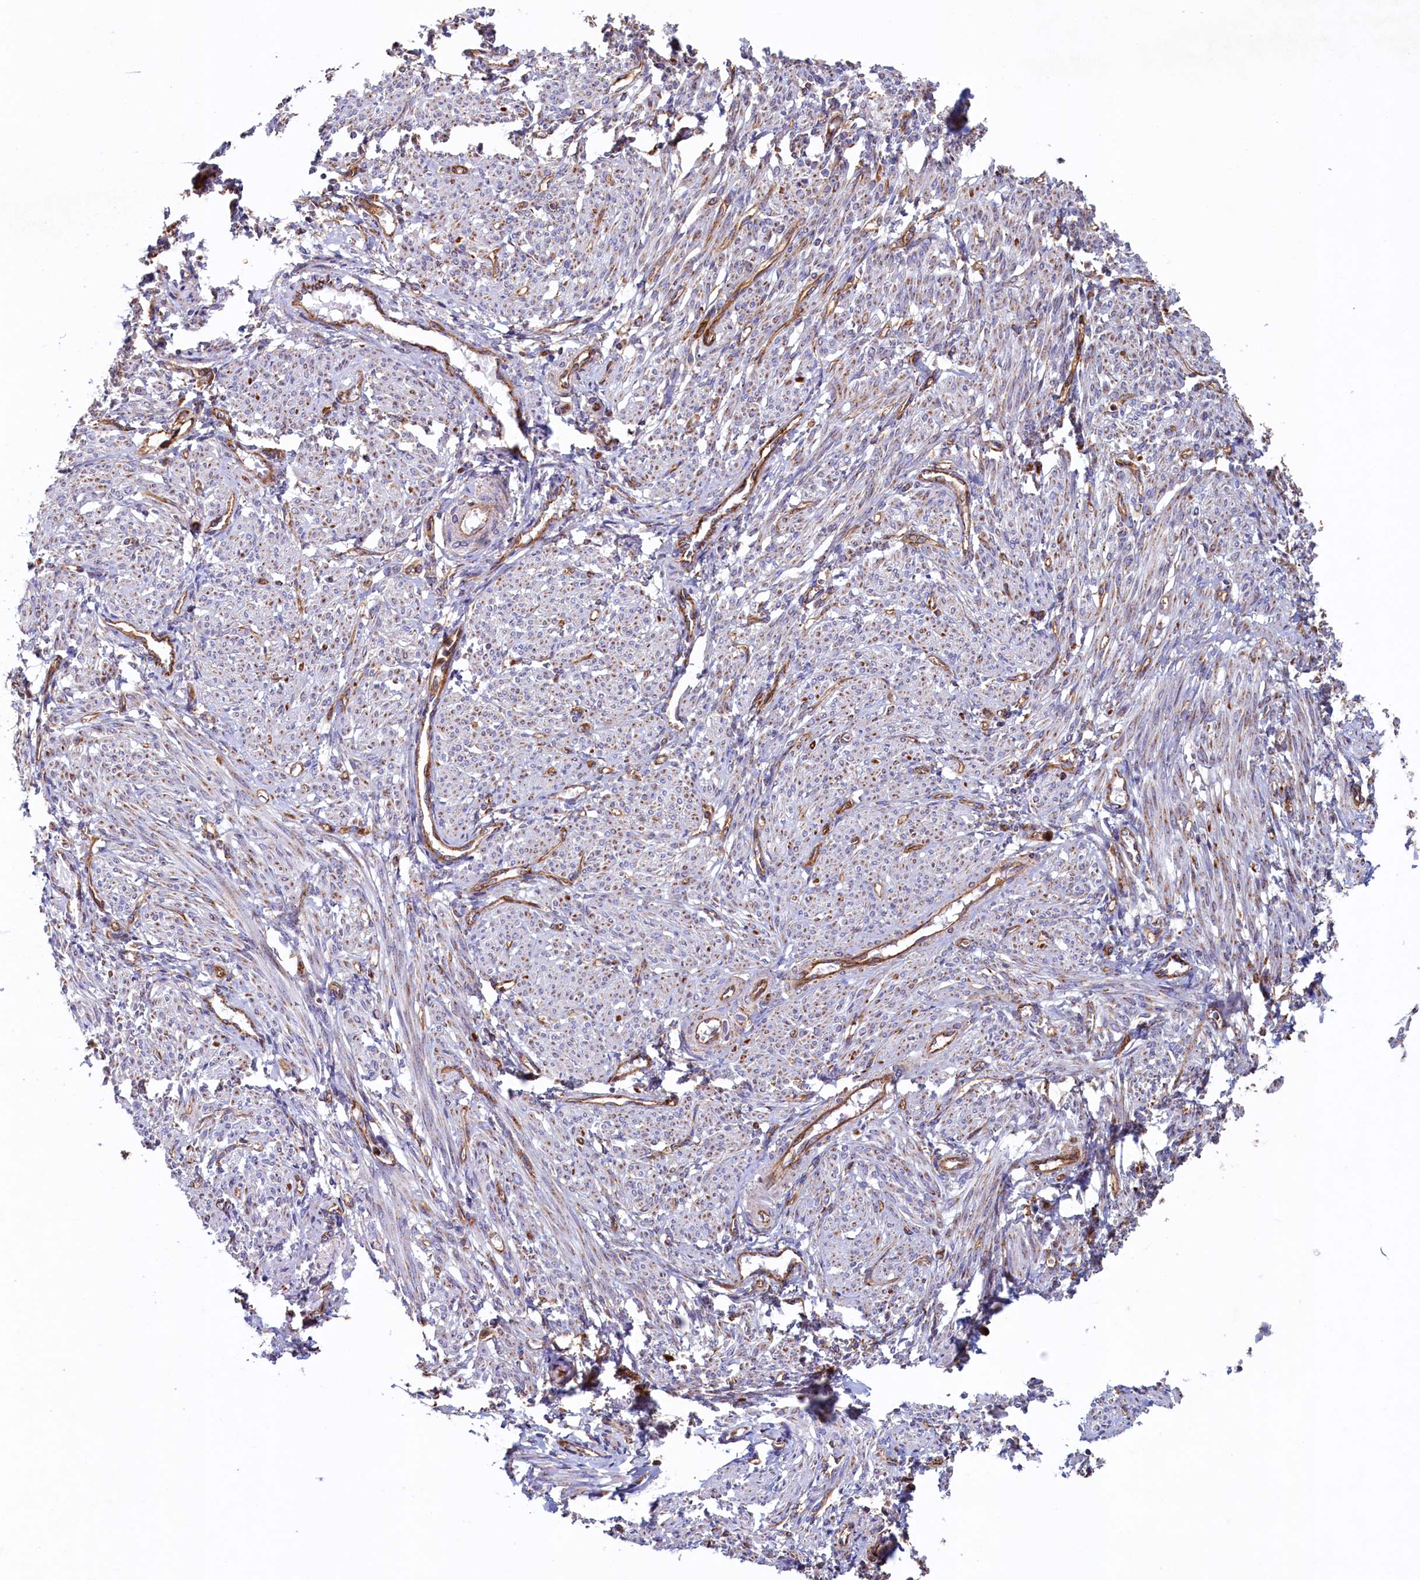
{"staining": {"intensity": "weak", "quantity": "25%-75%", "location": "cytoplasmic/membranous"}, "tissue": "smooth muscle", "cell_type": "Smooth muscle cells", "image_type": "normal", "snomed": [{"axis": "morphology", "description": "Normal tissue, NOS"}, {"axis": "topography", "description": "Smooth muscle"}], "caption": "Immunohistochemistry (IHC) staining of normal smooth muscle, which reveals low levels of weak cytoplasmic/membranous positivity in approximately 25%-75% of smooth muscle cells indicating weak cytoplasmic/membranous protein expression. The staining was performed using DAB (brown) for protein detection and nuclei were counterstained in hematoxylin (blue).", "gene": "UBE3B", "patient": {"sex": "female", "age": 39}}